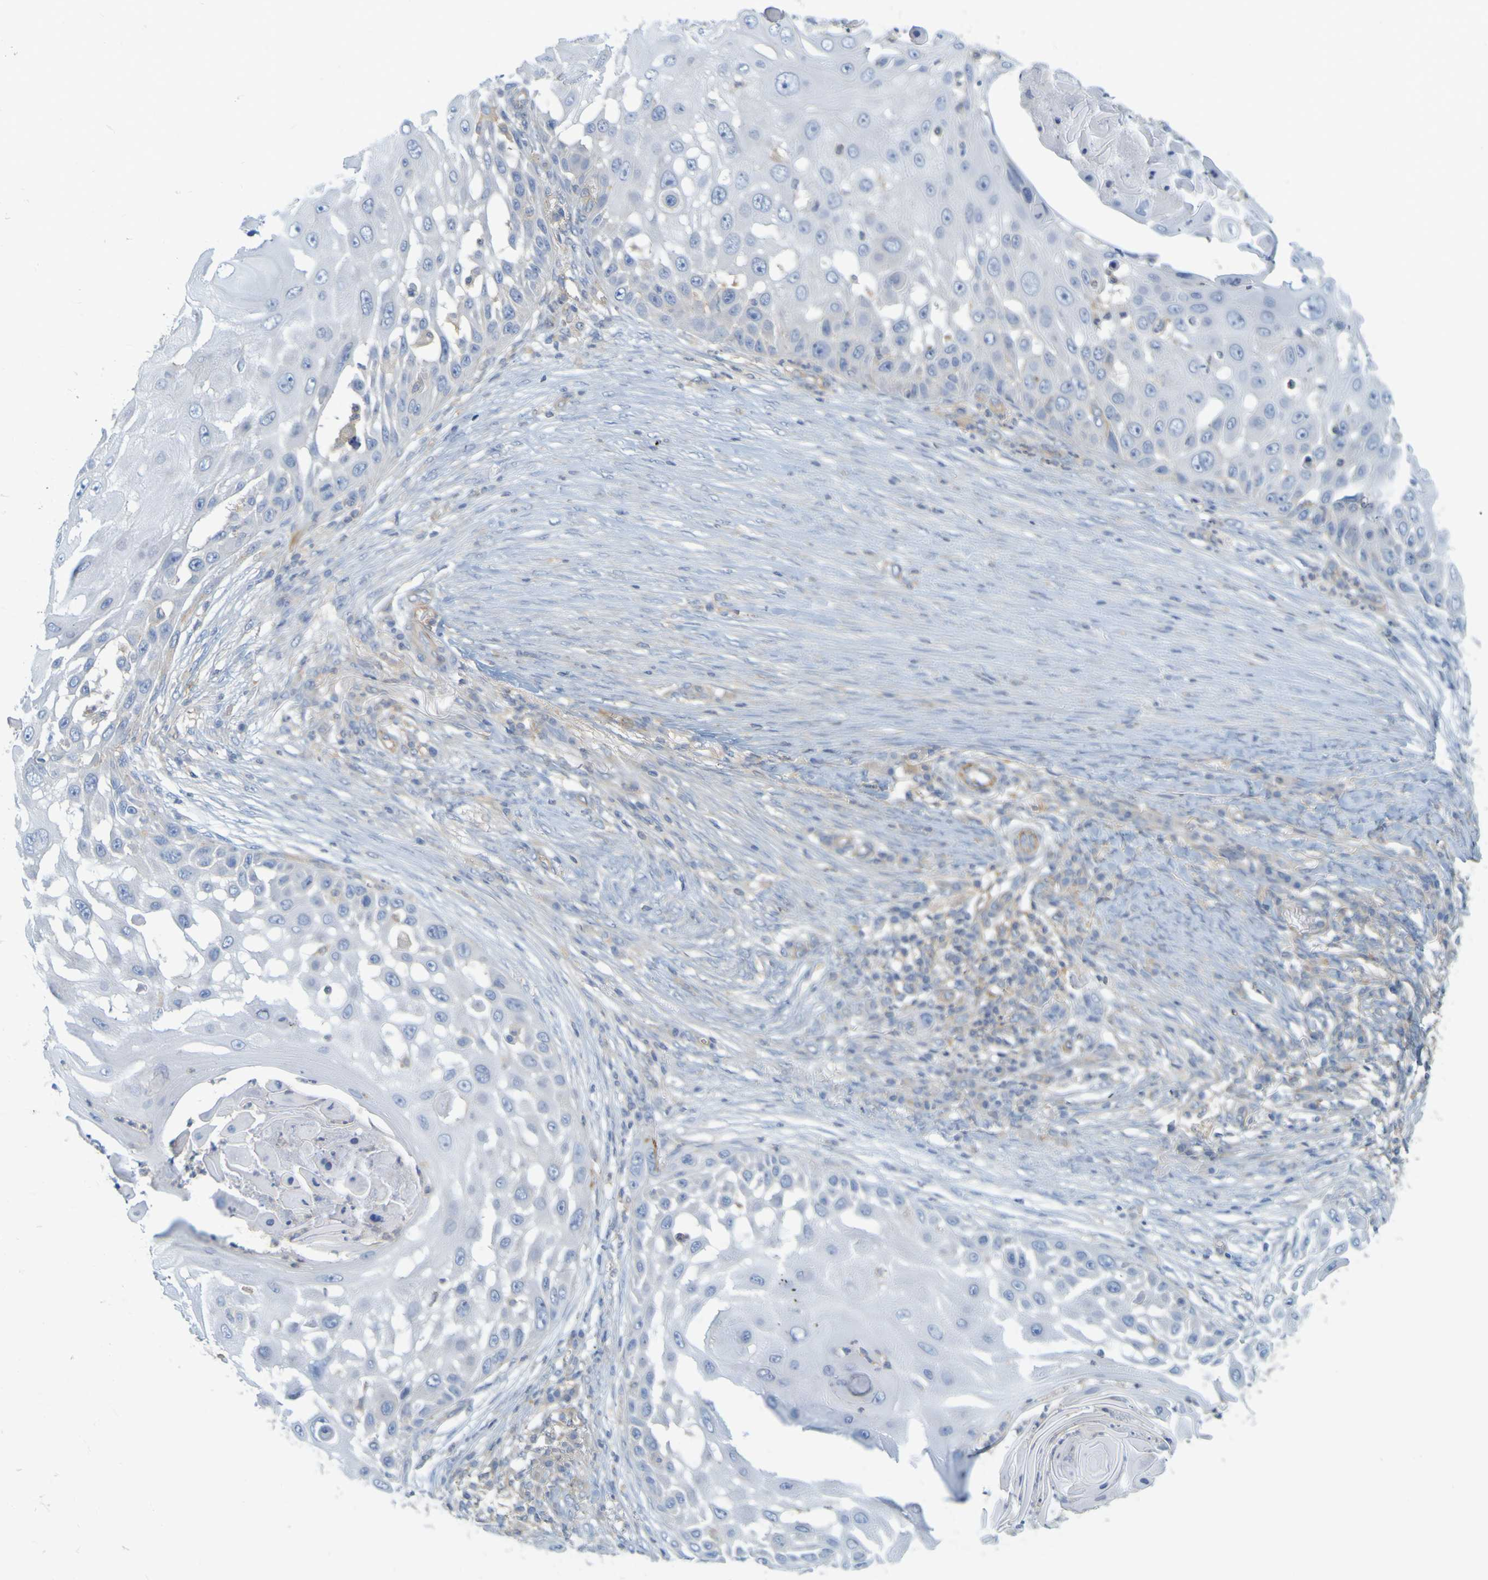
{"staining": {"intensity": "negative", "quantity": "none", "location": "none"}, "tissue": "skin cancer", "cell_type": "Tumor cells", "image_type": "cancer", "snomed": [{"axis": "morphology", "description": "Squamous cell carcinoma, NOS"}, {"axis": "topography", "description": "Skin"}], "caption": "Immunohistochemistry (IHC) micrograph of skin cancer stained for a protein (brown), which shows no positivity in tumor cells. (Brightfield microscopy of DAB immunohistochemistry (IHC) at high magnification).", "gene": "APPL1", "patient": {"sex": "female", "age": 44}}